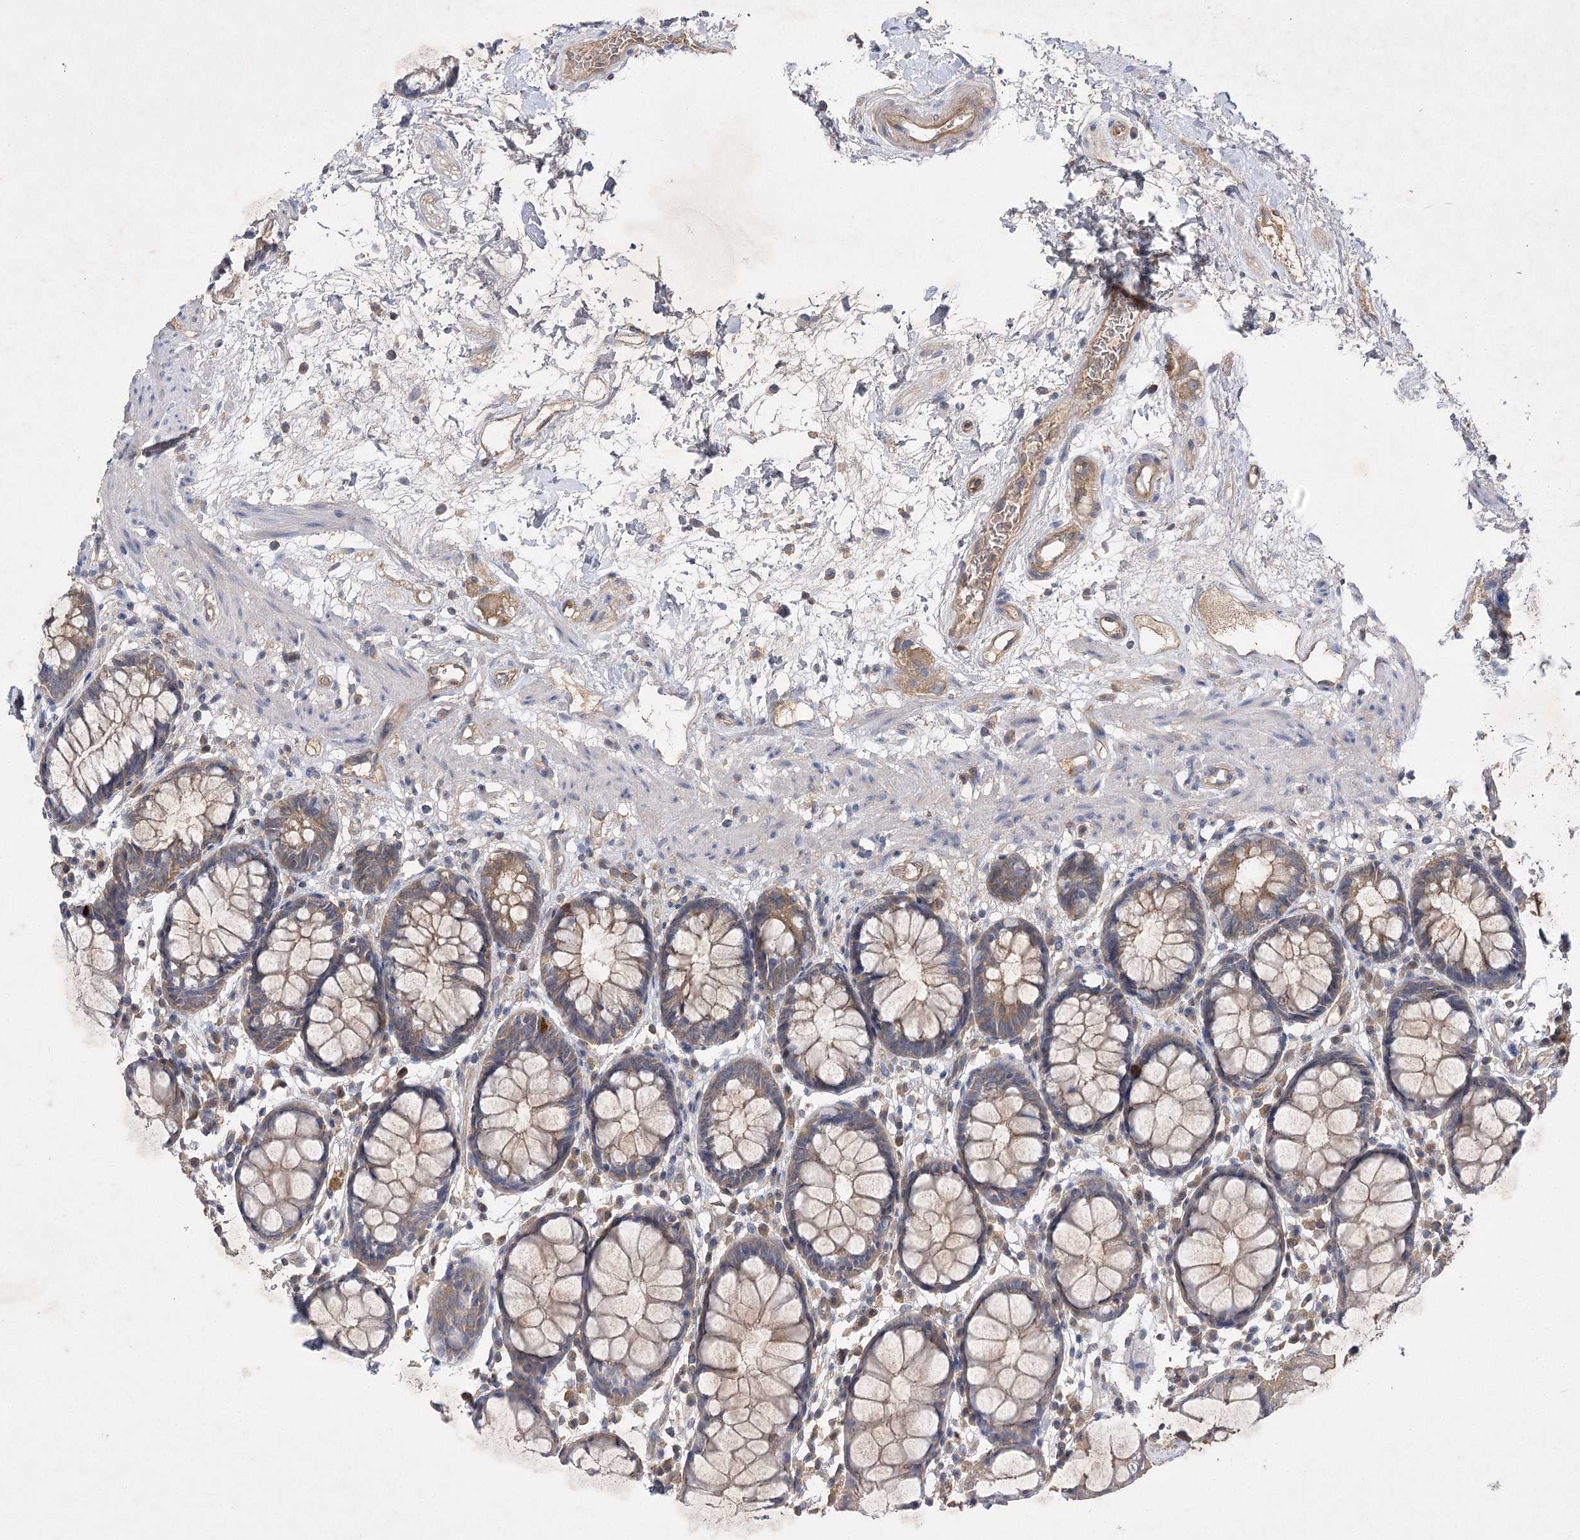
{"staining": {"intensity": "moderate", "quantity": "25%-75%", "location": "cytoplasmic/membranous"}, "tissue": "rectum", "cell_type": "Glandular cells", "image_type": "normal", "snomed": [{"axis": "morphology", "description": "Normal tissue, NOS"}, {"axis": "topography", "description": "Rectum"}], "caption": "This micrograph exhibits immunohistochemistry (IHC) staining of normal rectum, with medium moderate cytoplasmic/membranous expression in approximately 25%-75% of glandular cells.", "gene": "BCR", "patient": {"sex": "male", "age": 64}}